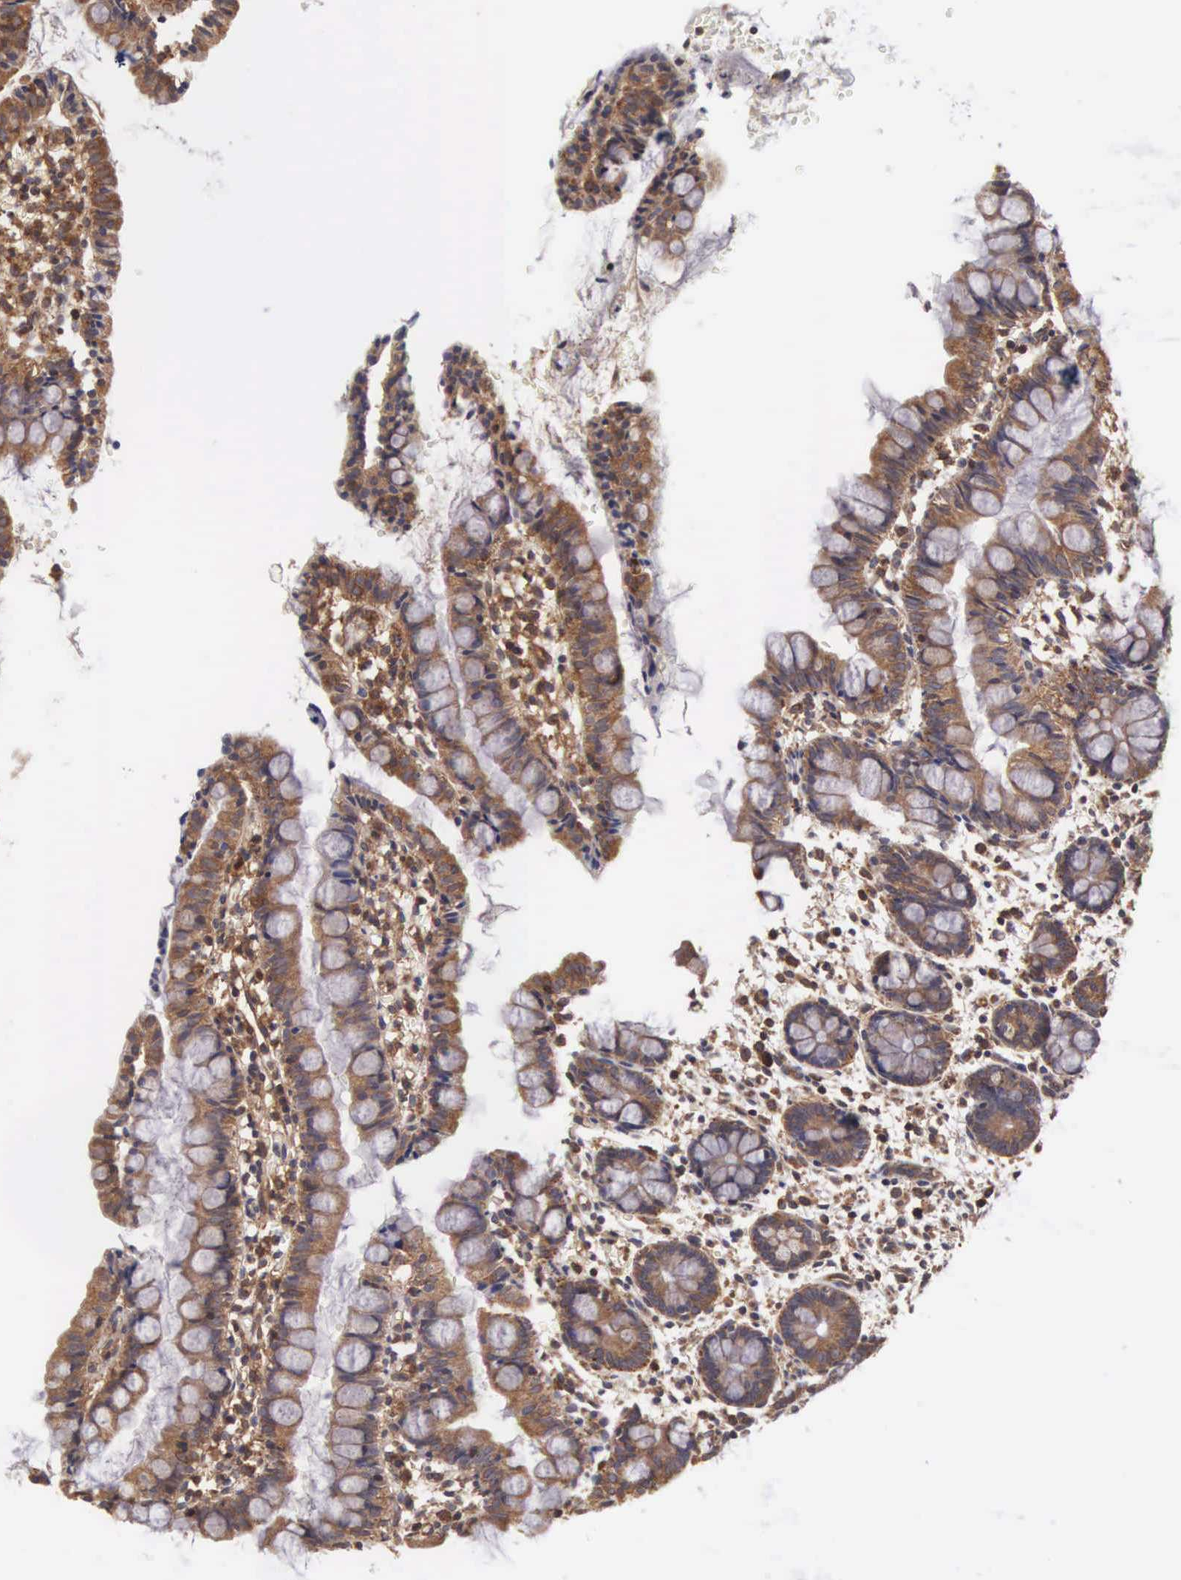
{"staining": {"intensity": "strong", "quantity": ">75%", "location": "cytoplasmic/membranous"}, "tissue": "small intestine", "cell_type": "Glandular cells", "image_type": "normal", "snomed": [{"axis": "morphology", "description": "Normal tissue, NOS"}, {"axis": "topography", "description": "Small intestine"}], "caption": "A high-resolution micrograph shows immunohistochemistry (IHC) staining of unremarkable small intestine, which shows strong cytoplasmic/membranous positivity in about >75% of glandular cells.", "gene": "DHRS1", "patient": {"sex": "male", "age": 1}}